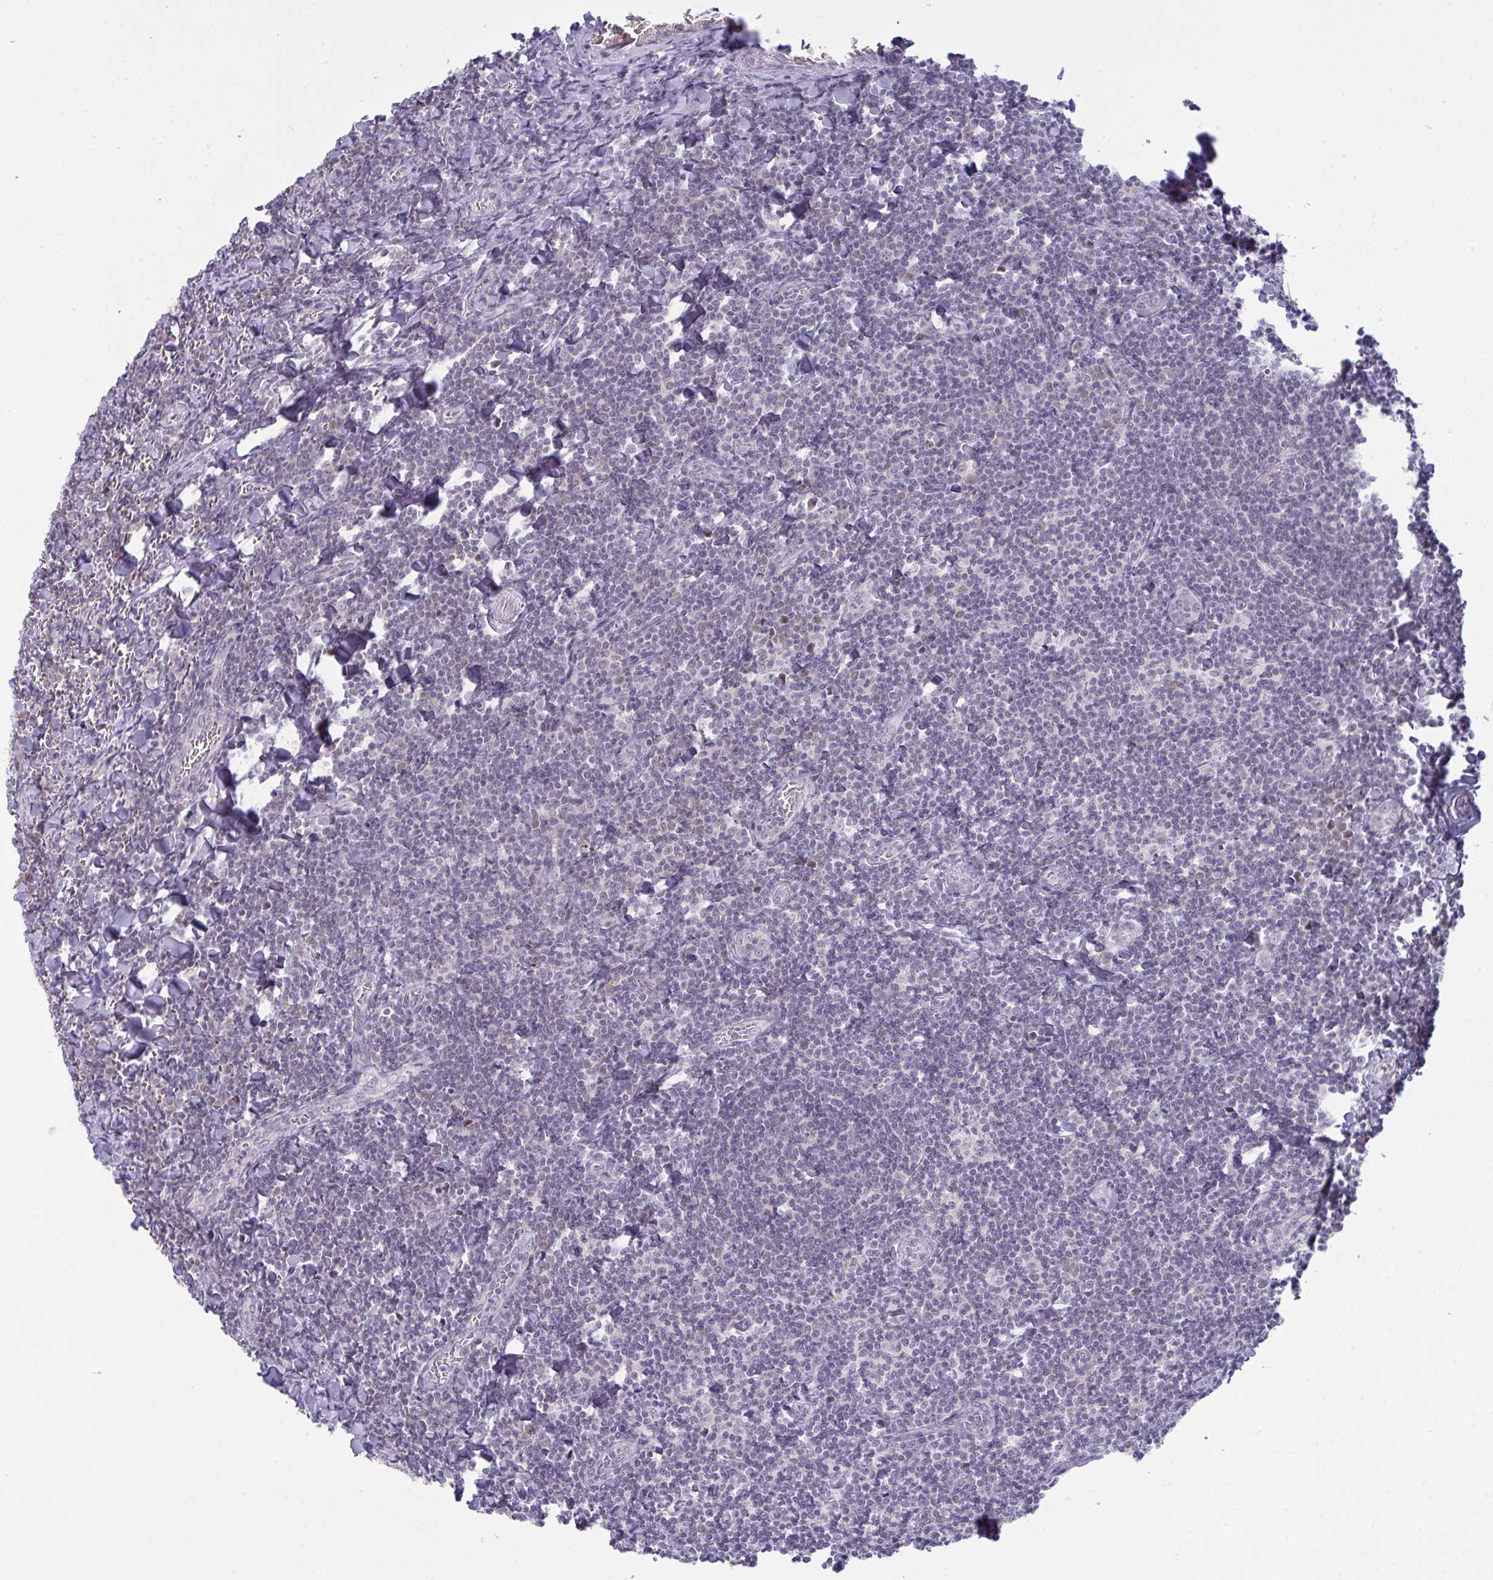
{"staining": {"intensity": "negative", "quantity": "none", "location": "none"}, "tissue": "tonsil", "cell_type": "Germinal center cells", "image_type": "normal", "snomed": [{"axis": "morphology", "description": "Normal tissue, NOS"}, {"axis": "topography", "description": "Tonsil"}], "caption": "Image shows no protein positivity in germinal center cells of unremarkable tonsil.", "gene": "ZNF784", "patient": {"sex": "male", "age": 27}}